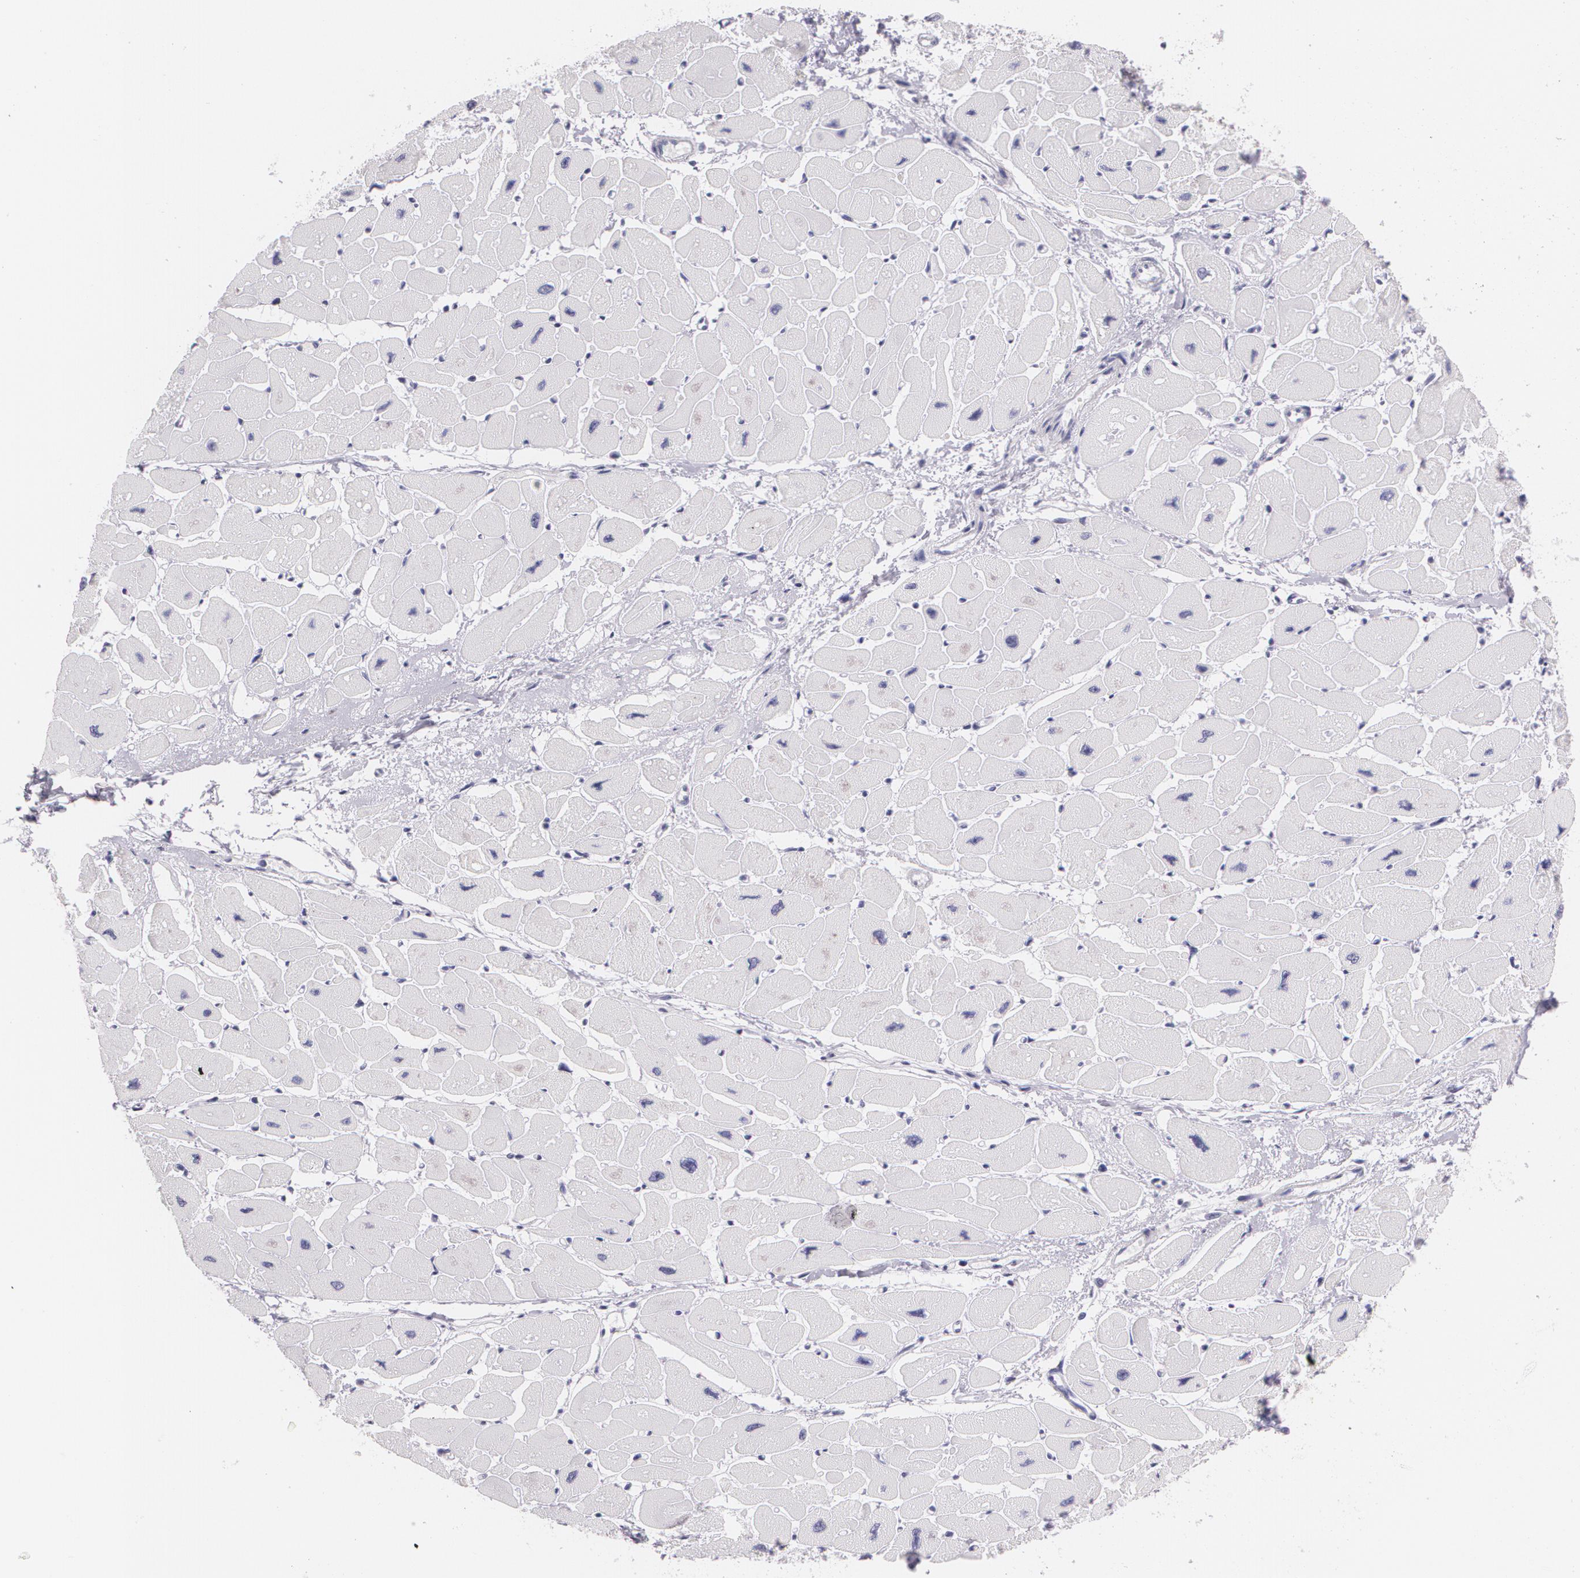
{"staining": {"intensity": "negative", "quantity": "none", "location": "none"}, "tissue": "heart muscle", "cell_type": "Cardiomyocytes", "image_type": "normal", "snomed": [{"axis": "morphology", "description": "Normal tissue, NOS"}, {"axis": "topography", "description": "Heart"}], "caption": "An IHC photomicrograph of unremarkable heart muscle is shown. There is no staining in cardiomyocytes of heart muscle.", "gene": "DLG4", "patient": {"sex": "female", "age": 54}}